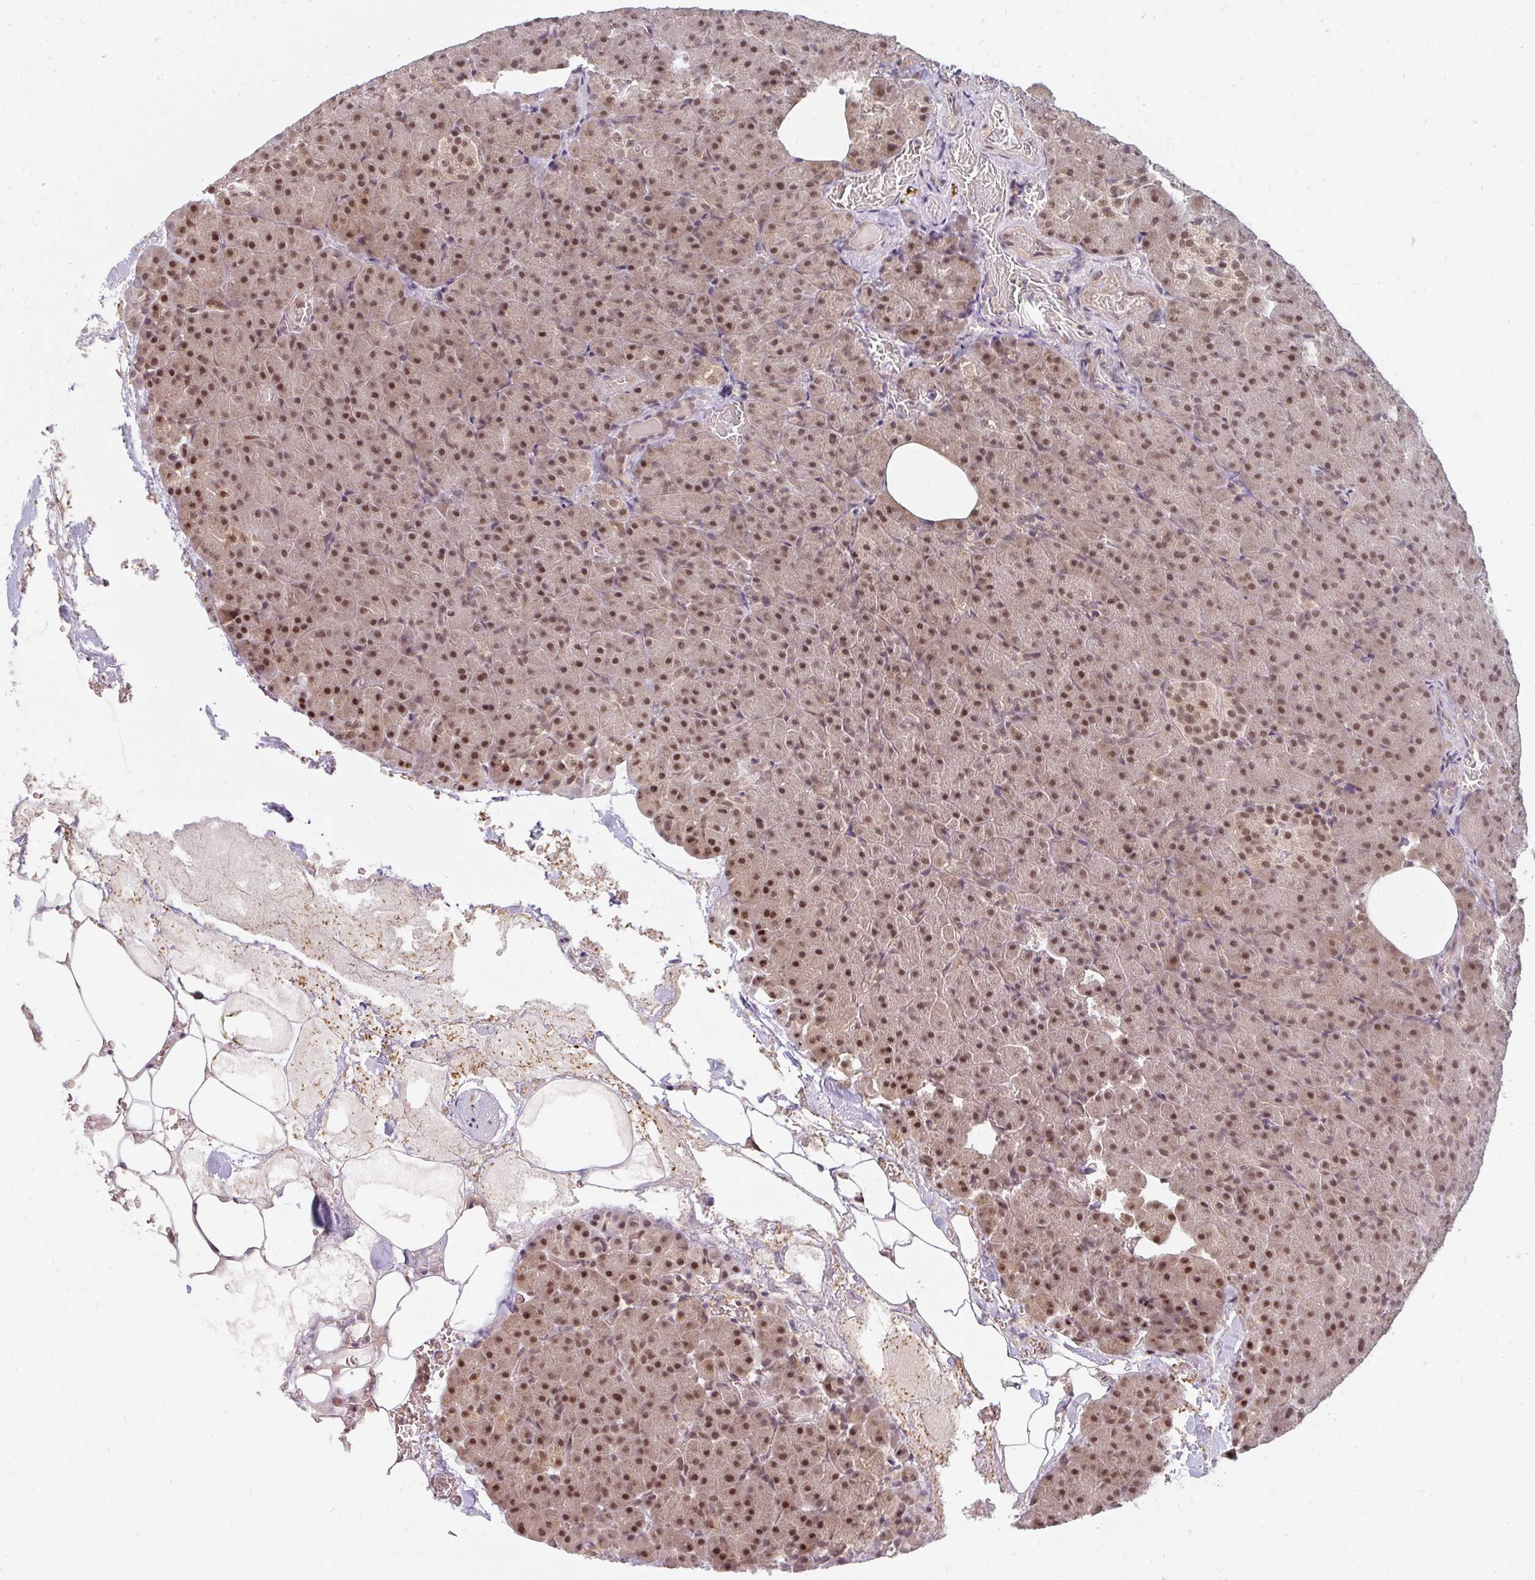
{"staining": {"intensity": "moderate", "quantity": ">75%", "location": "nuclear"}, "tissue": "pancreas", "cell_type": "Exocrine glandular cells", "image_type": "normal", "snomed": [{"axis": "morphology", "description": "Normal tissue, NOS"}, {"axis": "topography", "description": "Pancreas"}], "caption": "This image displays normal pancreas stained with immunohistochemistry (IHC) to label a protein in brown. The nuclear of exocrine glandular cells show moderate positivity for the protein. Nuclei are counter-stained blue.", "gene": "GTF3C6", "patient": {"sex": "female", "age": 74}}